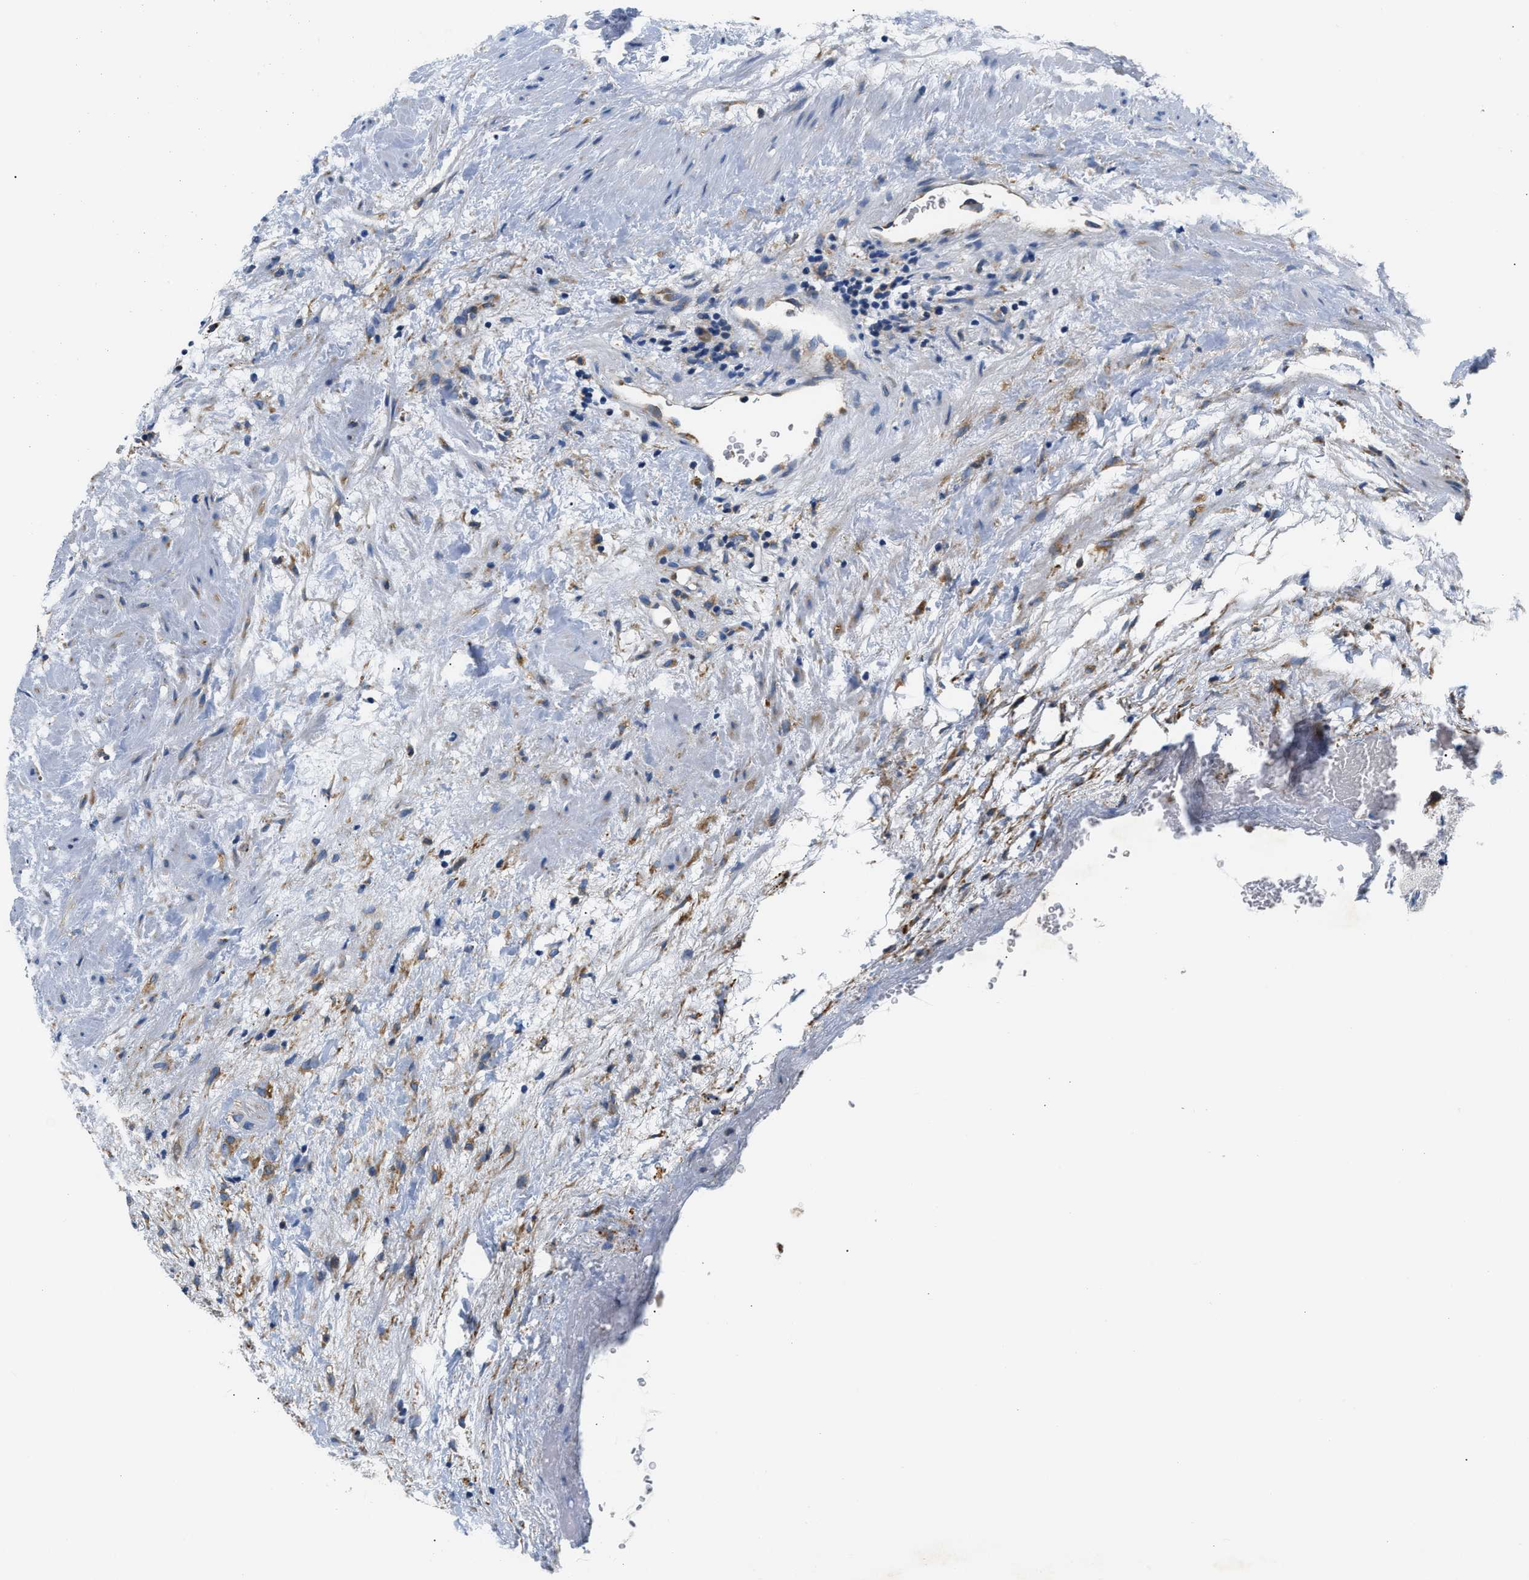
{"staining": {"intensity": "moderate", "quantity": "<25%", "location": "cytoplasmic/membranous"}, "tissue": "renal cancer", "cell_type": "Tumor cells", "image_type": "cancer", "snomed": [{"axis": "morphology", "description": "Adenocarcinoma, NOS"}, {"axis": "topography", "description": "Kidney"}], "caption": "Immunohistochemistry (IHC) of renal cancer demonstrates low levels of moderate cytoplasmic/membranous staining in approximately <25% of tumor cells.", "gene": "HDHD3", "patient": {"sex": "female", "age": 69}}